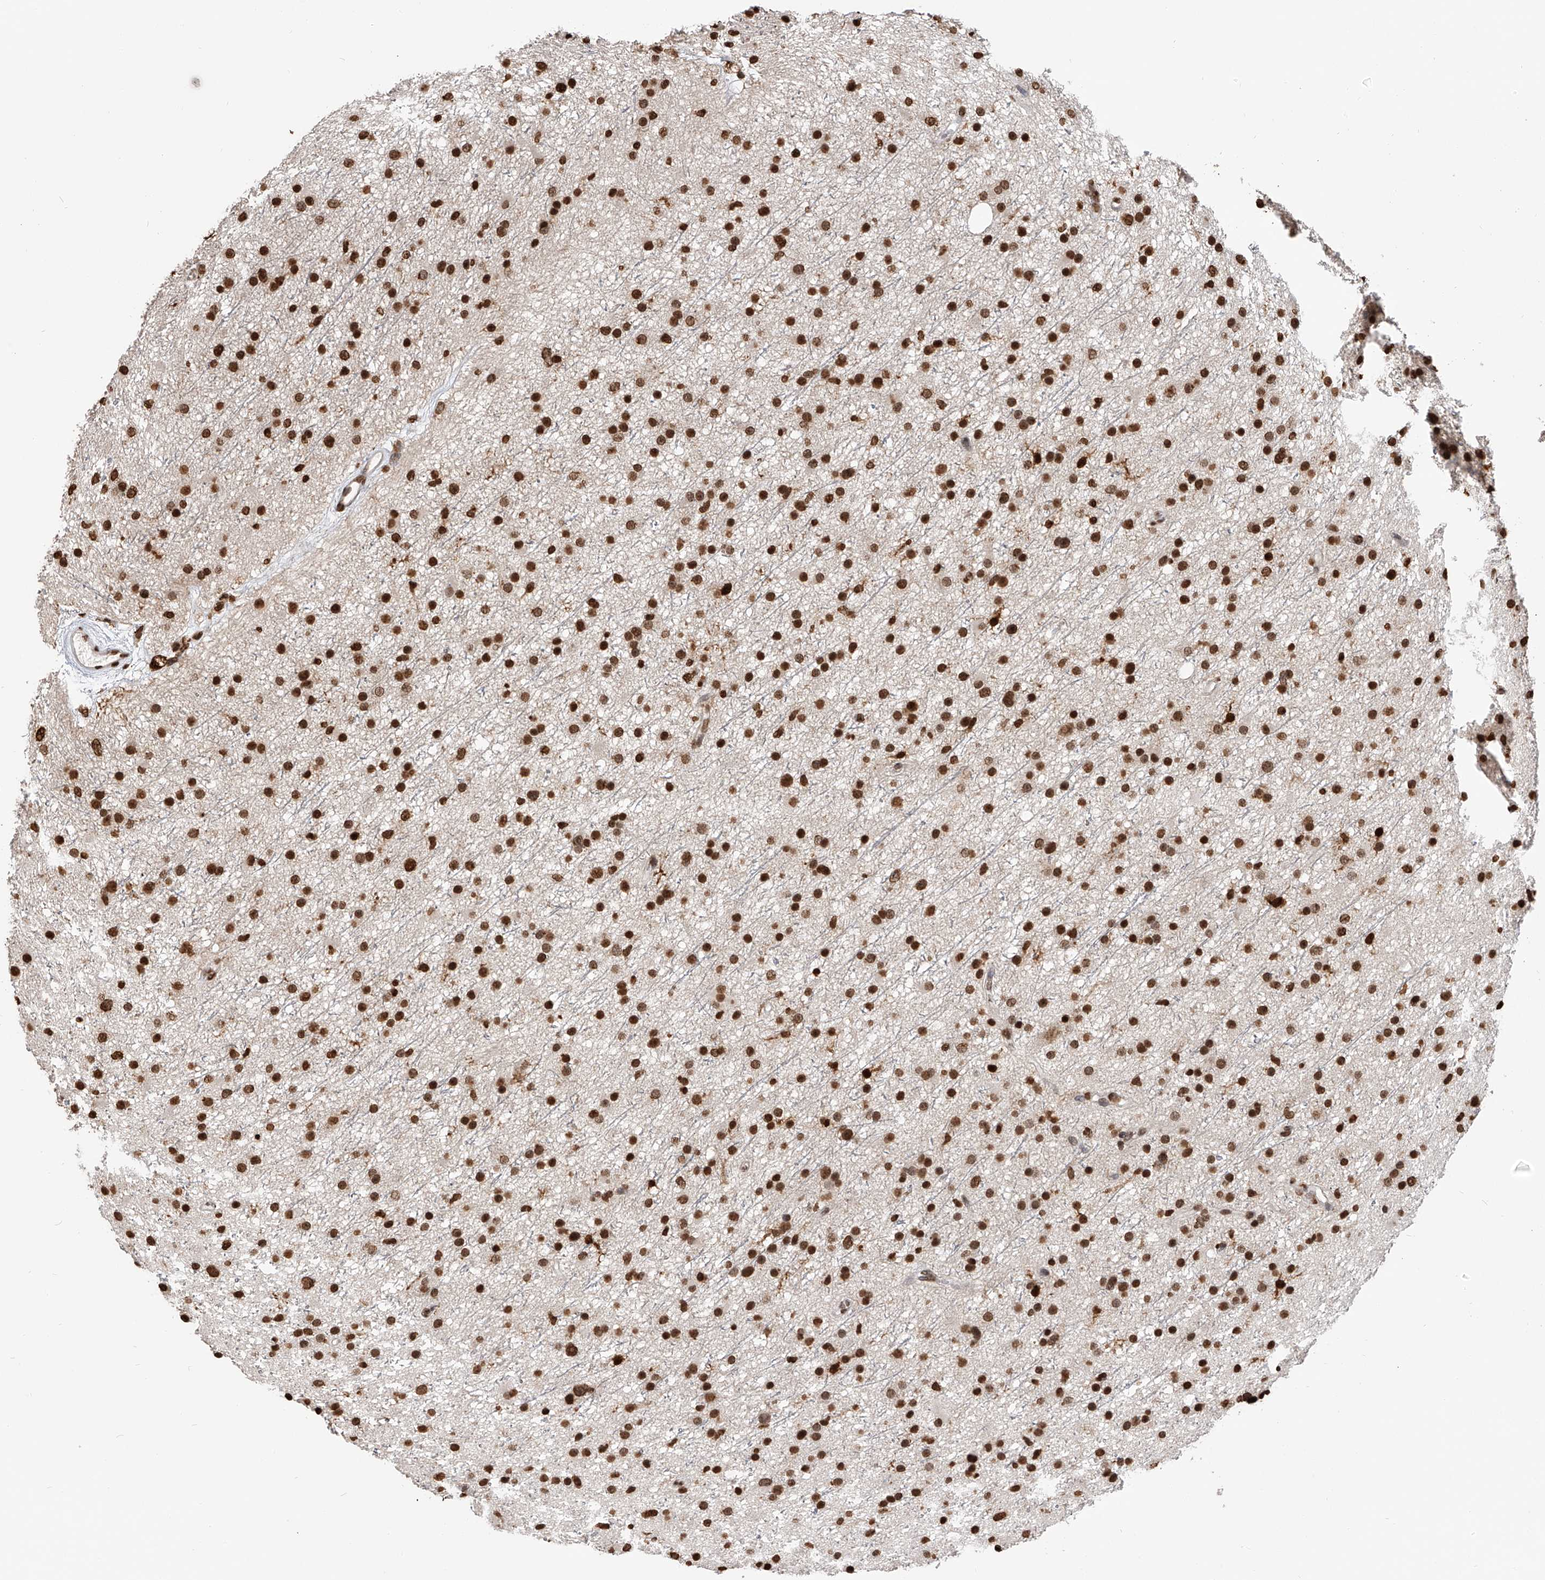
{"staining": {"intensity": "strong", "quantity": ">75%", "location": "nuclear"}, "tissue": "glioma", "cell_type": "Tumor cells", "image_type": "cancer", "snomed": [{"axis": "morphology", "description": "Glioma, malignant, Low grade"}, {"axis": "topography", "description": "Cerebral cortex"}], "caption": "An image of human glioma stained for a protein demonstrates strong nuclear brown staining in tumor cells. (Brightfield microscopy of DAB IHC at high magnification).", "gene": "CFAP410", "patient": {"sex": "female", "age": 39}}